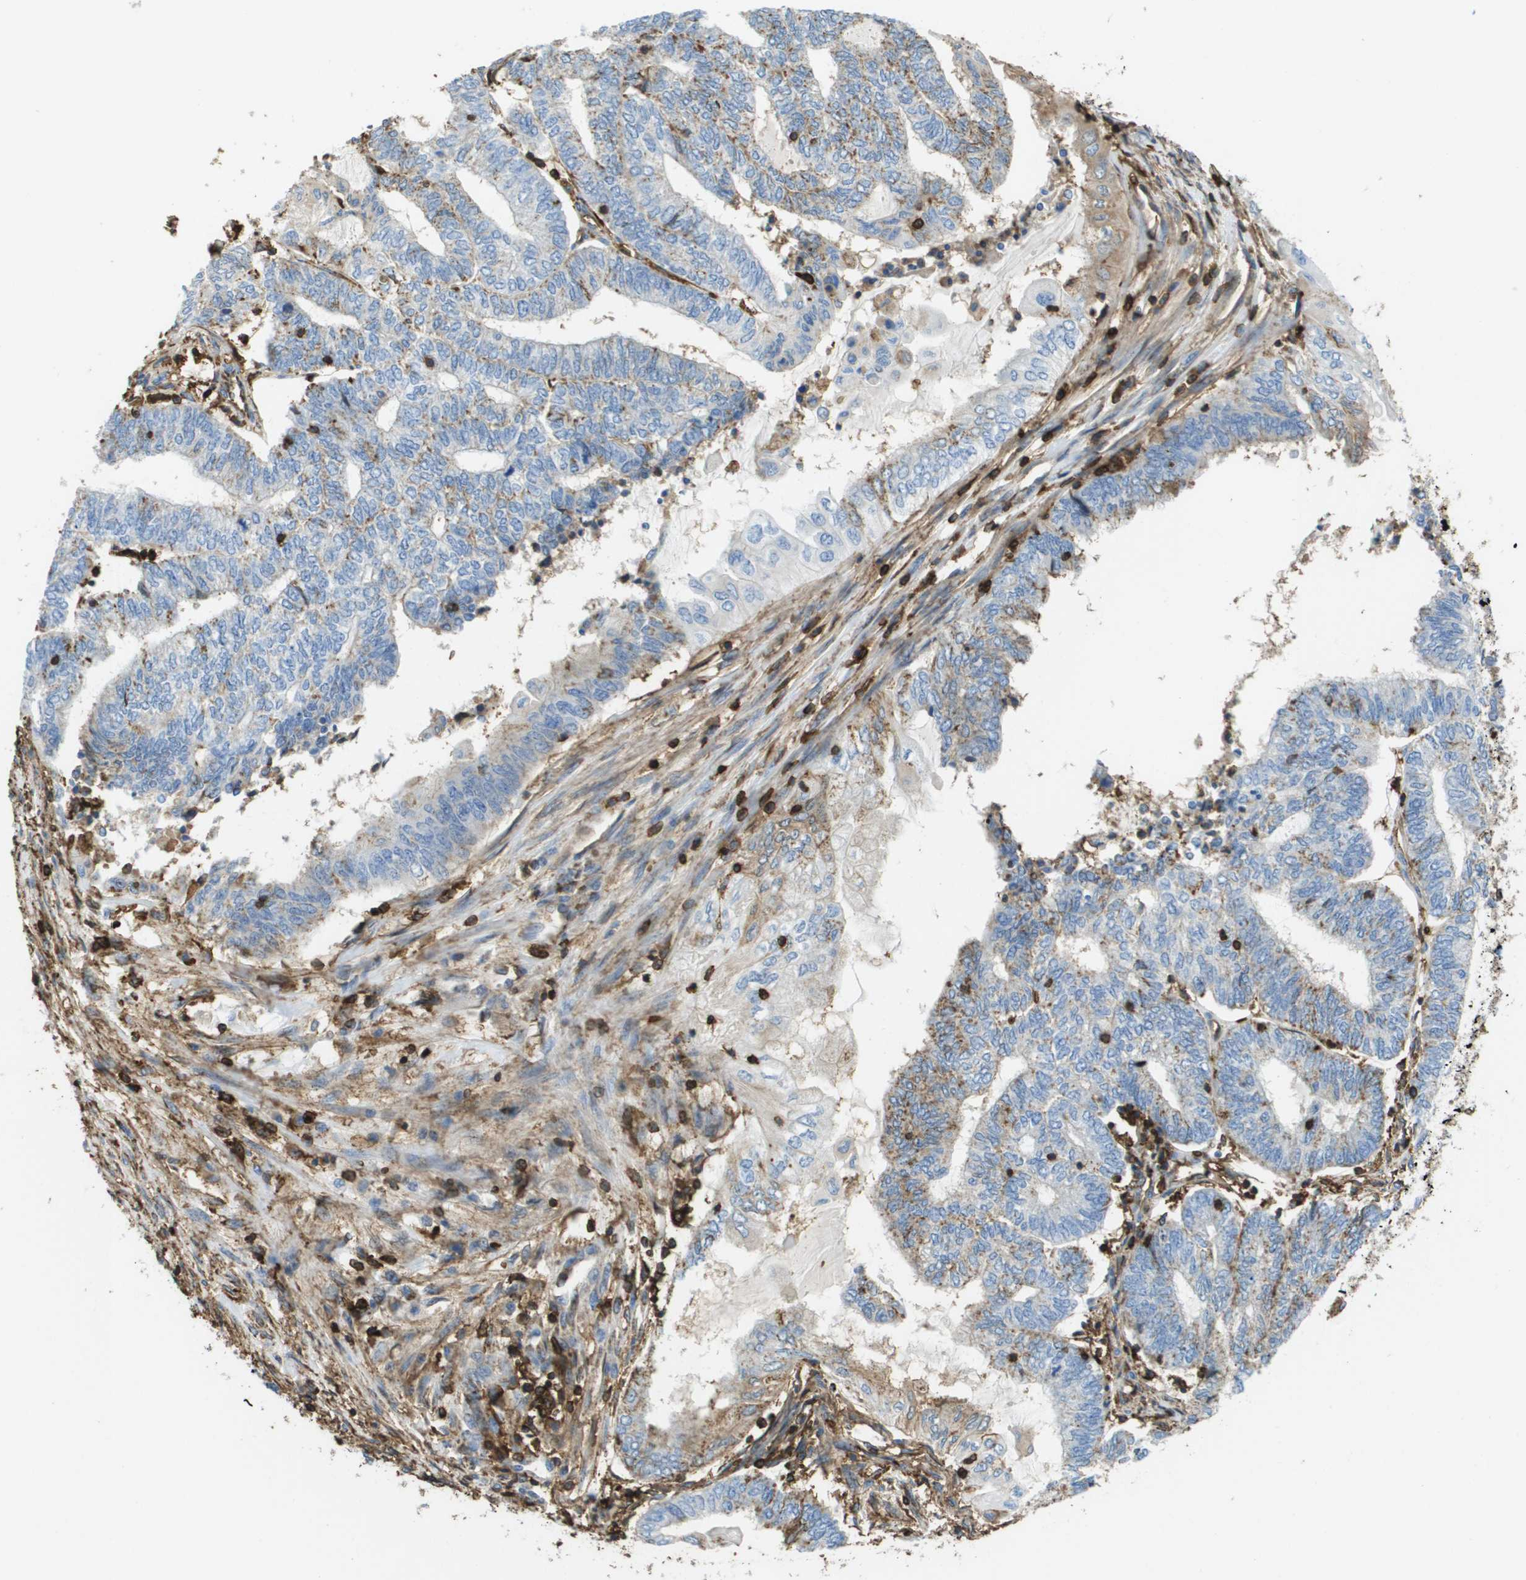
{"staining": {"intensity": "negative", "quantity": "none", "location": "none"}, "tissue": "endometrial cancer", "cell_type": "Tumor cells", "image_type": "cancer", "snomed": [{"axis": "morphology", "description": "Adenocarcinoma, NOS"}, {"axis": "topography", "description": "Uterus"}, {"axis": "topography", "description": "Endometrium"}], "caption": "Immunohistochemical staining of human adenocarcinoma (endometrial) shows no significant staining in tumor cells.", "gene": "PASK", "patient": {"sex": "female", "age": 70}}